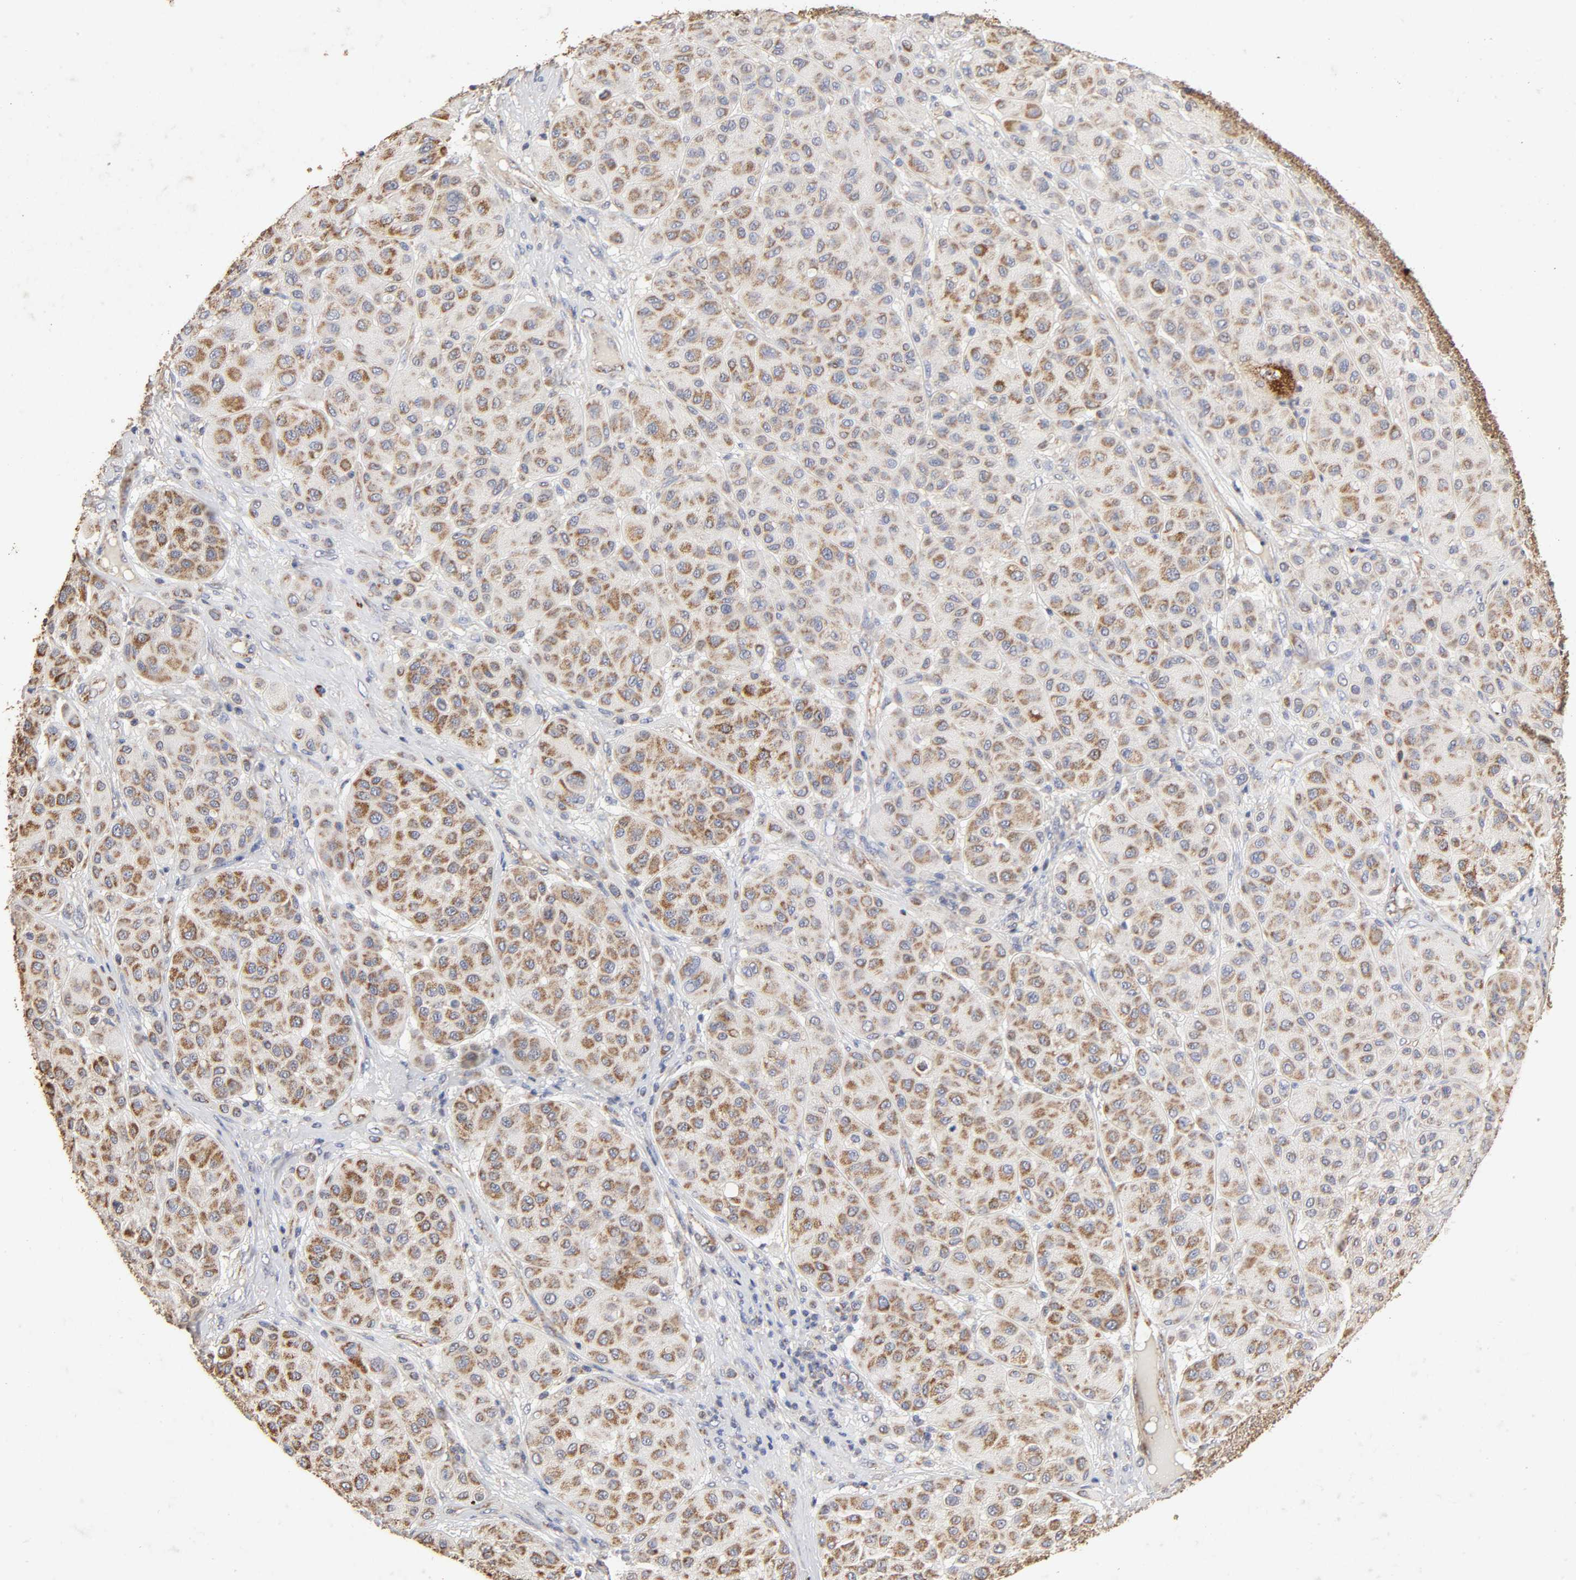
{"staining": {"intensity": "strong", "quantity": ">75%", "location": "cytoplasmic/membranous"}, "tissue": "melanoma", "cell_type": "Tumor cells", "image_type": "cancer", "snomed": [{"axis": "morphology", "description": "Normal tissue, NOS"}, {"axis": "morphology", "description": "Malignant melanoma, Metastatic site"}, {"axis": "topography", "description": "Skin"}], "caption": "Melanoma stained with DAB (3,3'-diaminobenzidine) immunohistochemistry (IHC) exhibits high levels of strong cytoplasmic/membranous expression in approximately >75% of tumor cells.", "gene": "CYCS", "patient": {"sex": "male", "age": 41}}